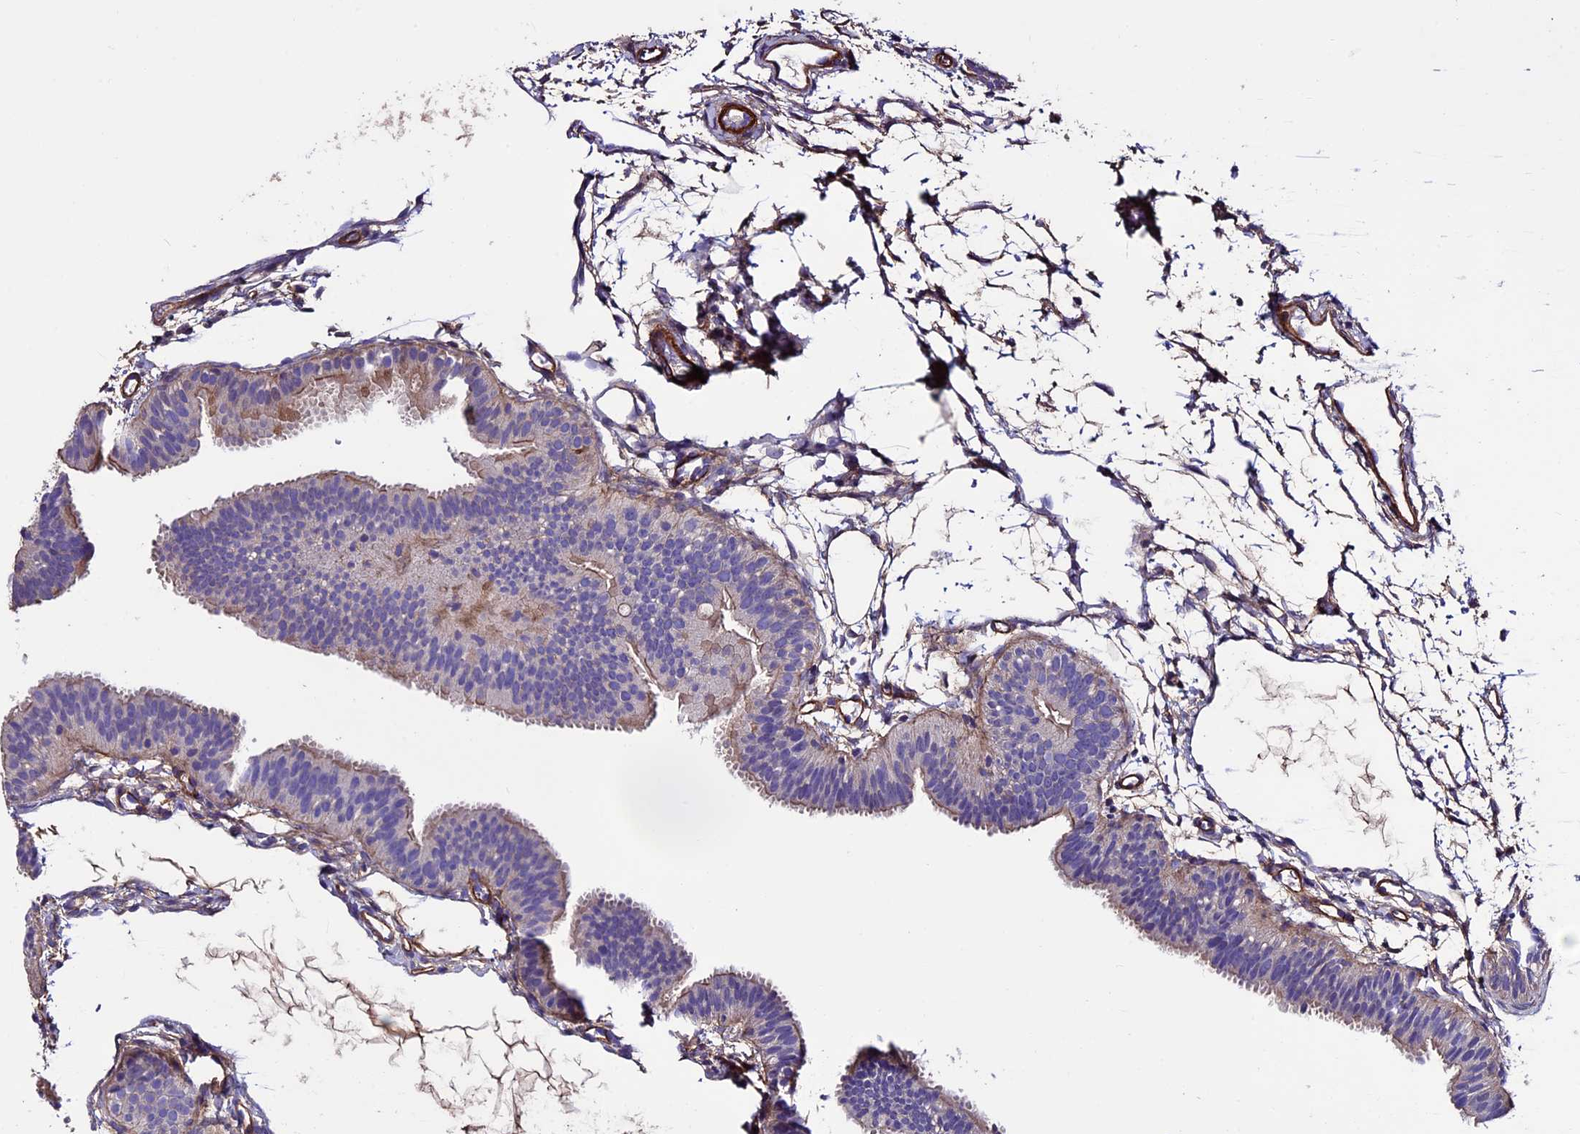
{"staining": {"intensity": "weak", "quantity": "<25%", "location": "cytoplasmic/membranous"}, "tissue": "fallopian tube", "cell_type": "Glandular cells", "image_type": "normal", "snomed": [{"axis": "morphology", "description": "Normal tissue, NOS"}, {"axis": "topography", "description": "Fallopian tube"}], "caption": "This is an IHC histopathology image of benign fallopian tube. There is no expression in glandular cells.", "gene": "EVA1B", "patient": {"sex": "female", "age": 35}}